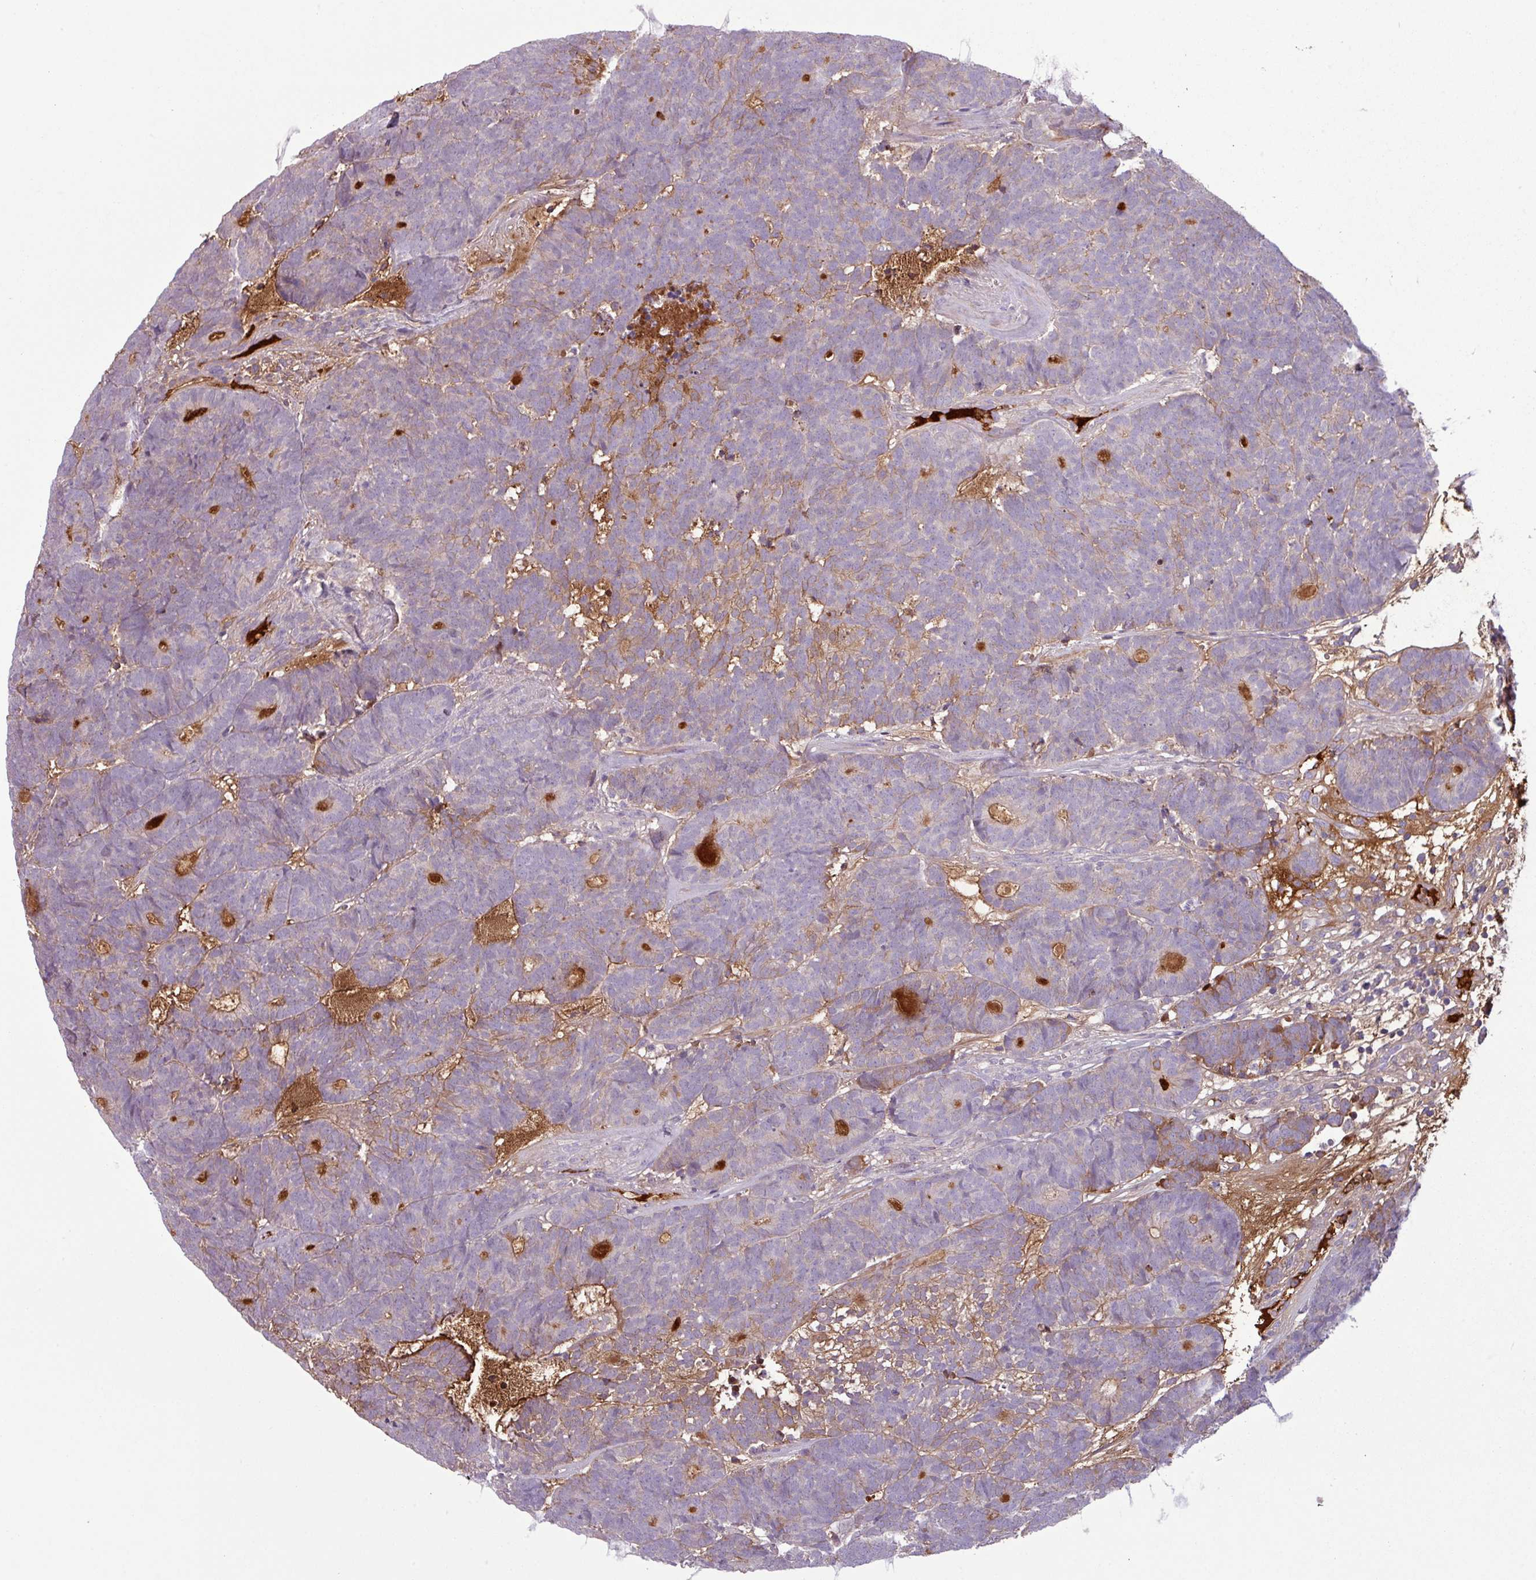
{"staining": {"intensity": "moderate", "quantity": "<25%", "location": "cytoplasmic/membranous"}, "tissue": "head and neck cancer", "cell_type": "Tumor cells", "image_type": "cancer", "snomed": [{"axis": "morphology", "description": "Adenocarcinoma, NOS"}, {"axis": "topography", "description": "Head-Neck"}], "caption": "Tumor cells display low levels of moderate cytoplasmic/membranous expression in about <25% of cells in human head and neck cancer (adenocarcinoma). Using DAB (brown) and hematoxylin (blue) stains, captured at high magnification using brightfield microscopy.", "gene": "C4B", "patient": {"sex": "female", "age": 81}}